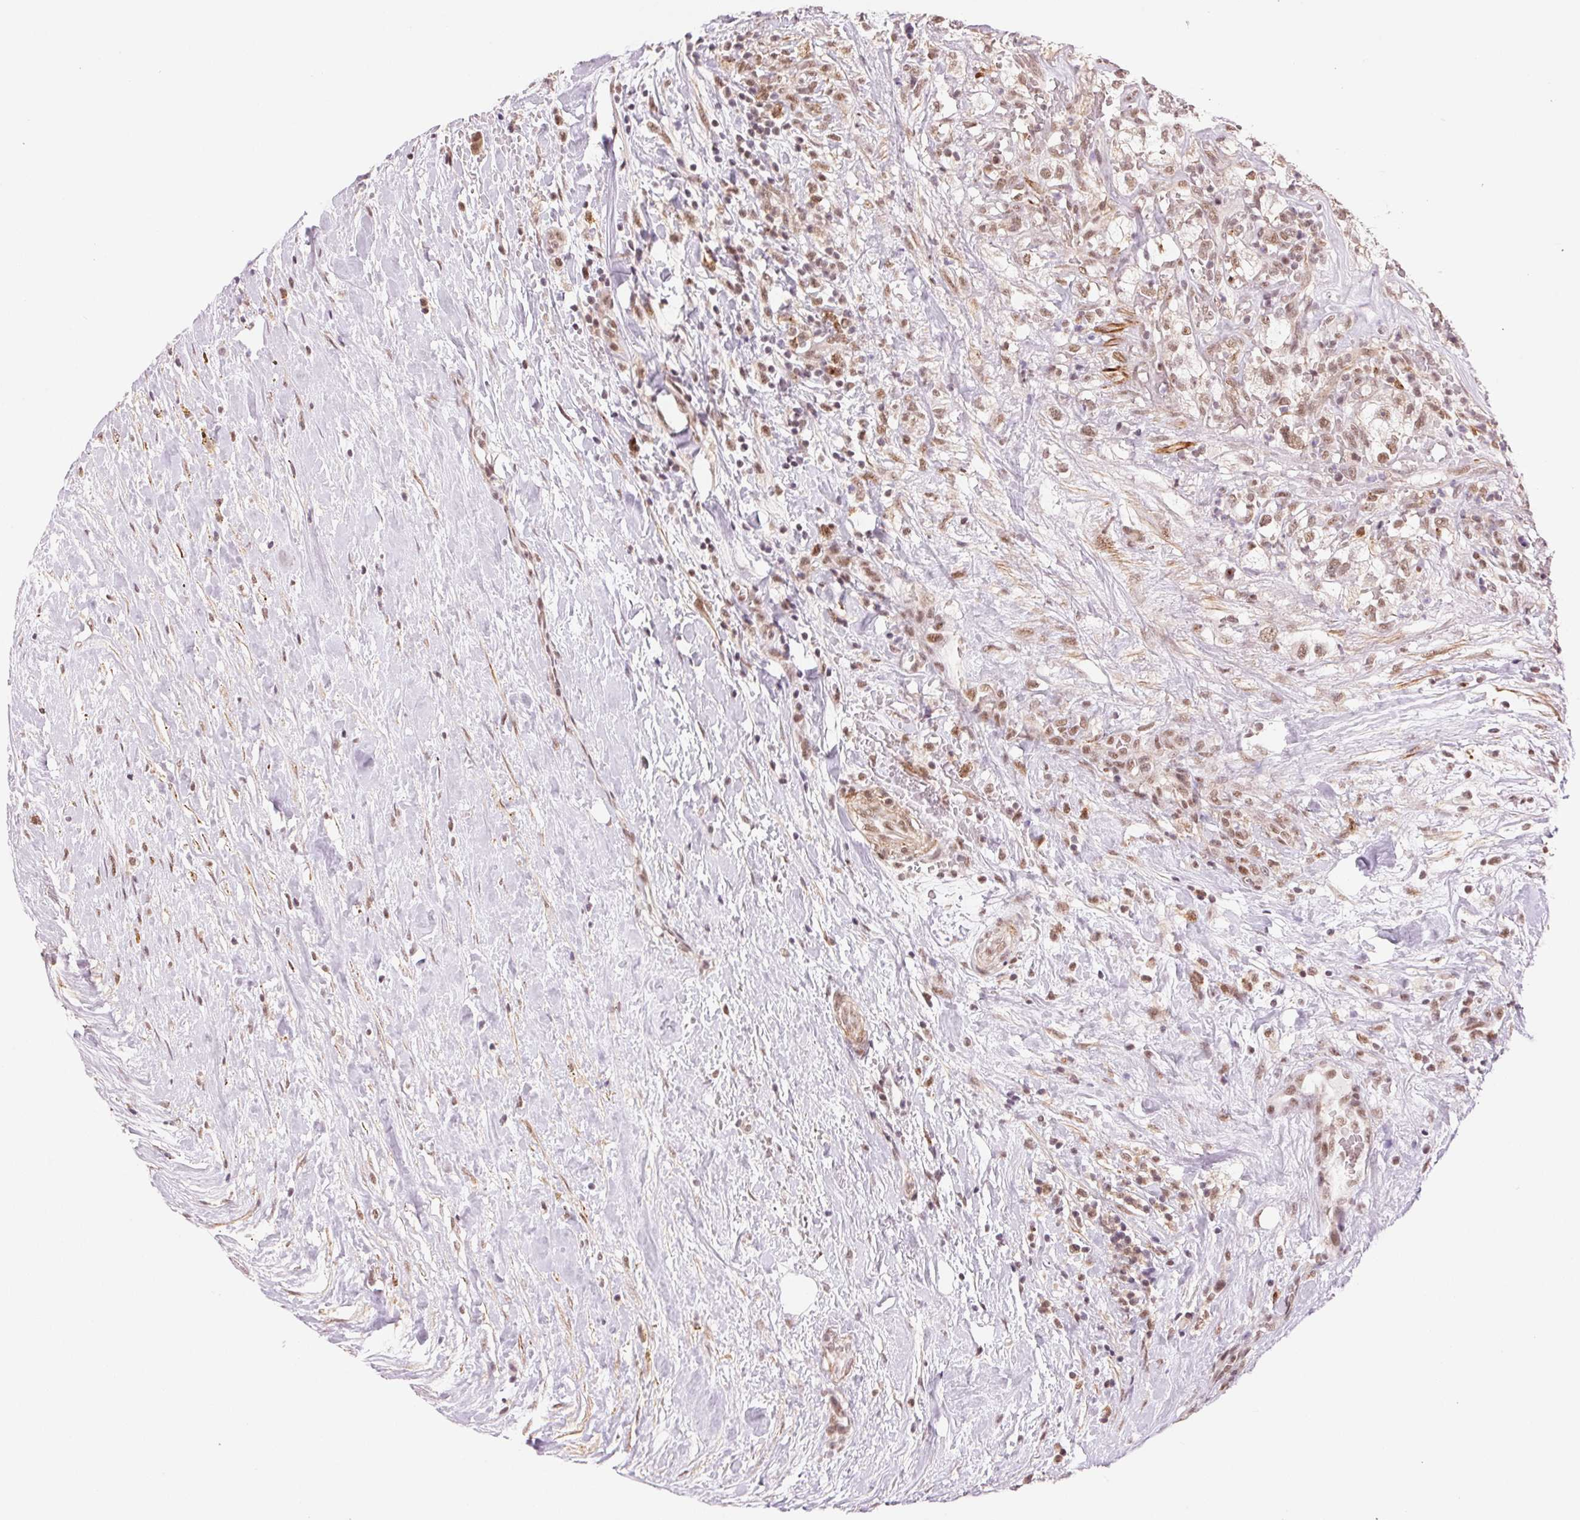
{"staining": {"intensity": "weak", "quantity": ">75%", "location": "nuclear"}, "tissue": "renal cancer", "cell_type": "Tumor cells", "image_type": "cancer", "snomed": [{"axis": "morphology", "description": "Adenocarcinoma, NOS"}, {"axis": "topography", "description": "Kidney"}], "caption": "Immunohistochemical staining of human renal adenocarcinoma displays low levels of weak nuclear protein expression in approximately >75% of tumor cells.", "gene": "HNRNPDL", "patient": {"sex": "male", "age": 59}}